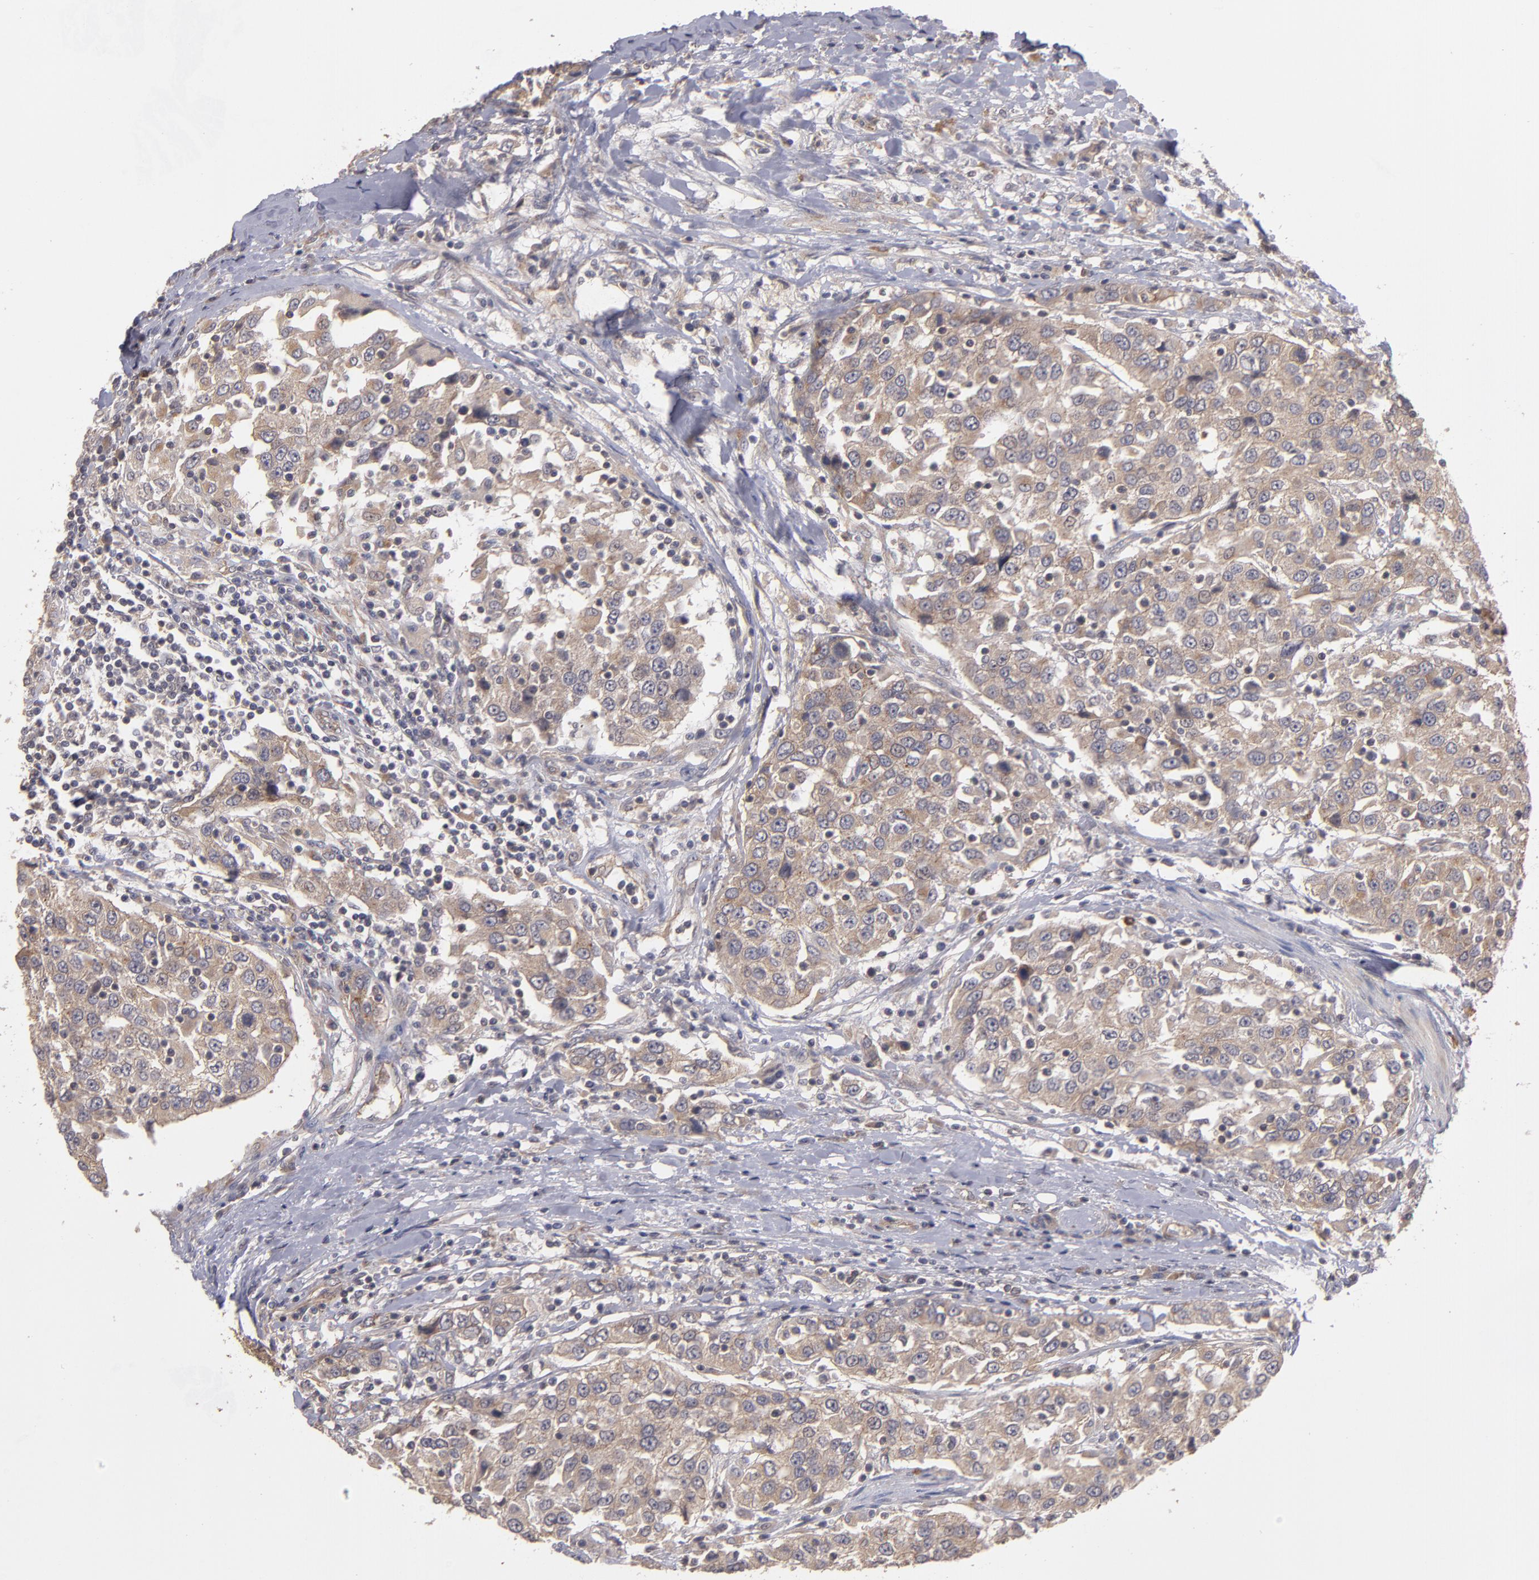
{"staining": {"intensity": "weak", "quantity": ">75%", "location": "cytoplasmic/membranous"}, "tissue": "urothelial cancer", "cell_type": "Tumor cells", "image_type": "cancer", "snomed": [{"axis": "morphology", "description": "Urothelial carcinoma, High grade"}, {"axis": "topography", "description": "Urinary bladder"}], "caption": "Weak cytoplasmic/membranous protein positivity is identified in approximately >75% of tumor cells in urothelial carcinoma (high-grade).", "gene": "CTSO", "patient": {"sex": "female", "age": 80}}